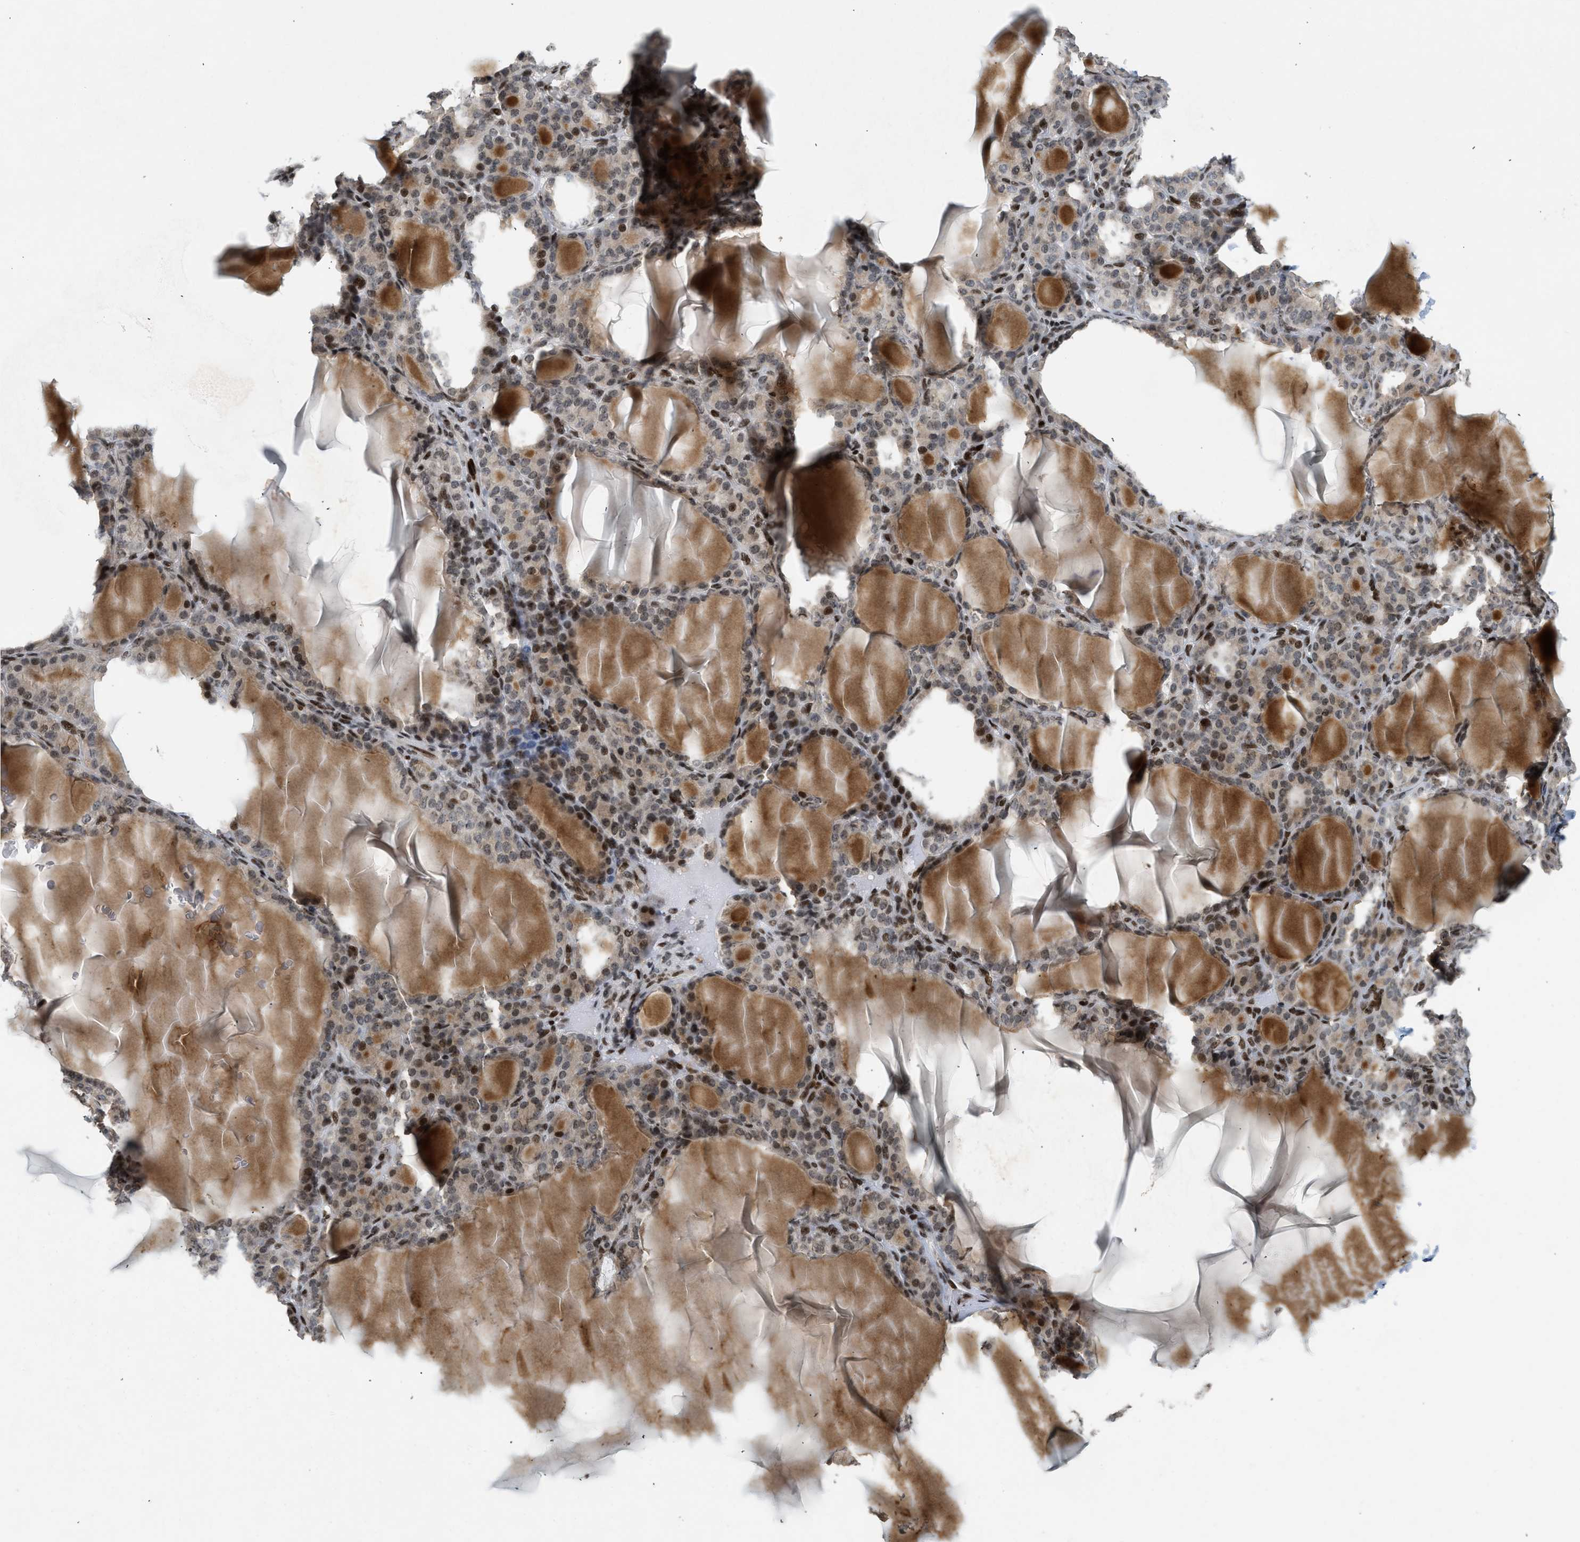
{"staining": {"intensity": "strong", "quantity": ">75%", "location": "cytoplasmic/membranous,nuclear"}, "tissue": "thyroid gland", "cell_type": "Glandular cells", "image_type": "normal", "snomed": [{"axis": "morphology", "description": "Normal tissue, NOS"}, {"axis": "topography", "description": "Thyroid gland"}], "caption": "DAB (3,3'-diaminobenzidine) immunohistochemical staining of benign human thyroid gland shows strong cytoplasmic/membranous,nuclear protein positivity in about >75% of glandular cells.", "gene": "ZNF22", "patient": {"sex": "female", "age": 28}}